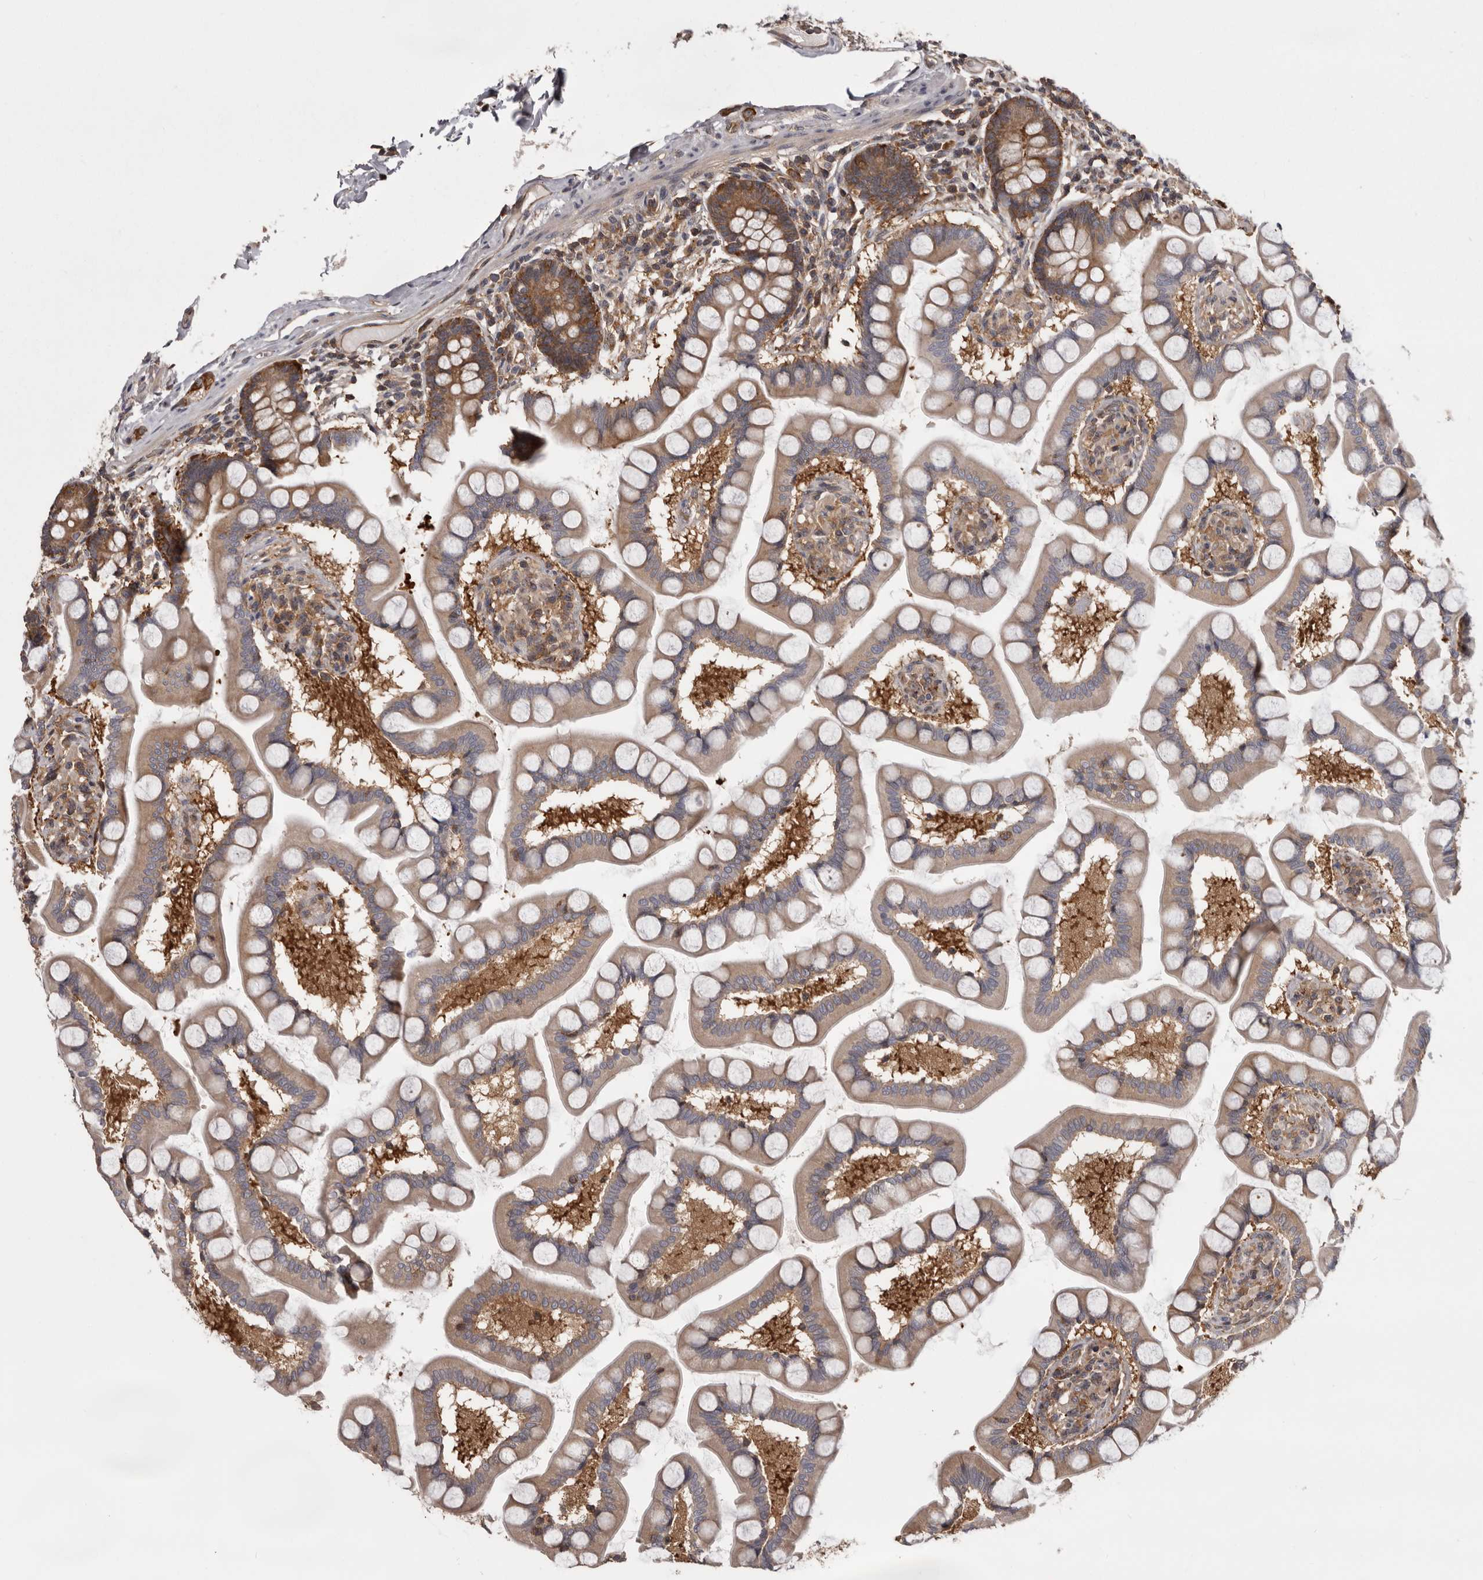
{"staining": {"intensity": "moderate", "quantity": ">75%", "location": "cytoplasmic/membranous"}, "tissue": "small intestine", "cell_type": "Glandular cells", "image_type": "normal", "snomed": [{"axis": "morphology", "description": "Normal tissue, NOS"}, {"axis": "topography", "description": "Small intestine"}], "caption": "Immunohistochemistry (IHC) of unremarkable human small intestine shows medium levels of moderate cytoplasmic/membranous staining in approximately >75% of glandular cells.", "gene": "DARS1", "patient": {"sex": "male", "age": 41}}